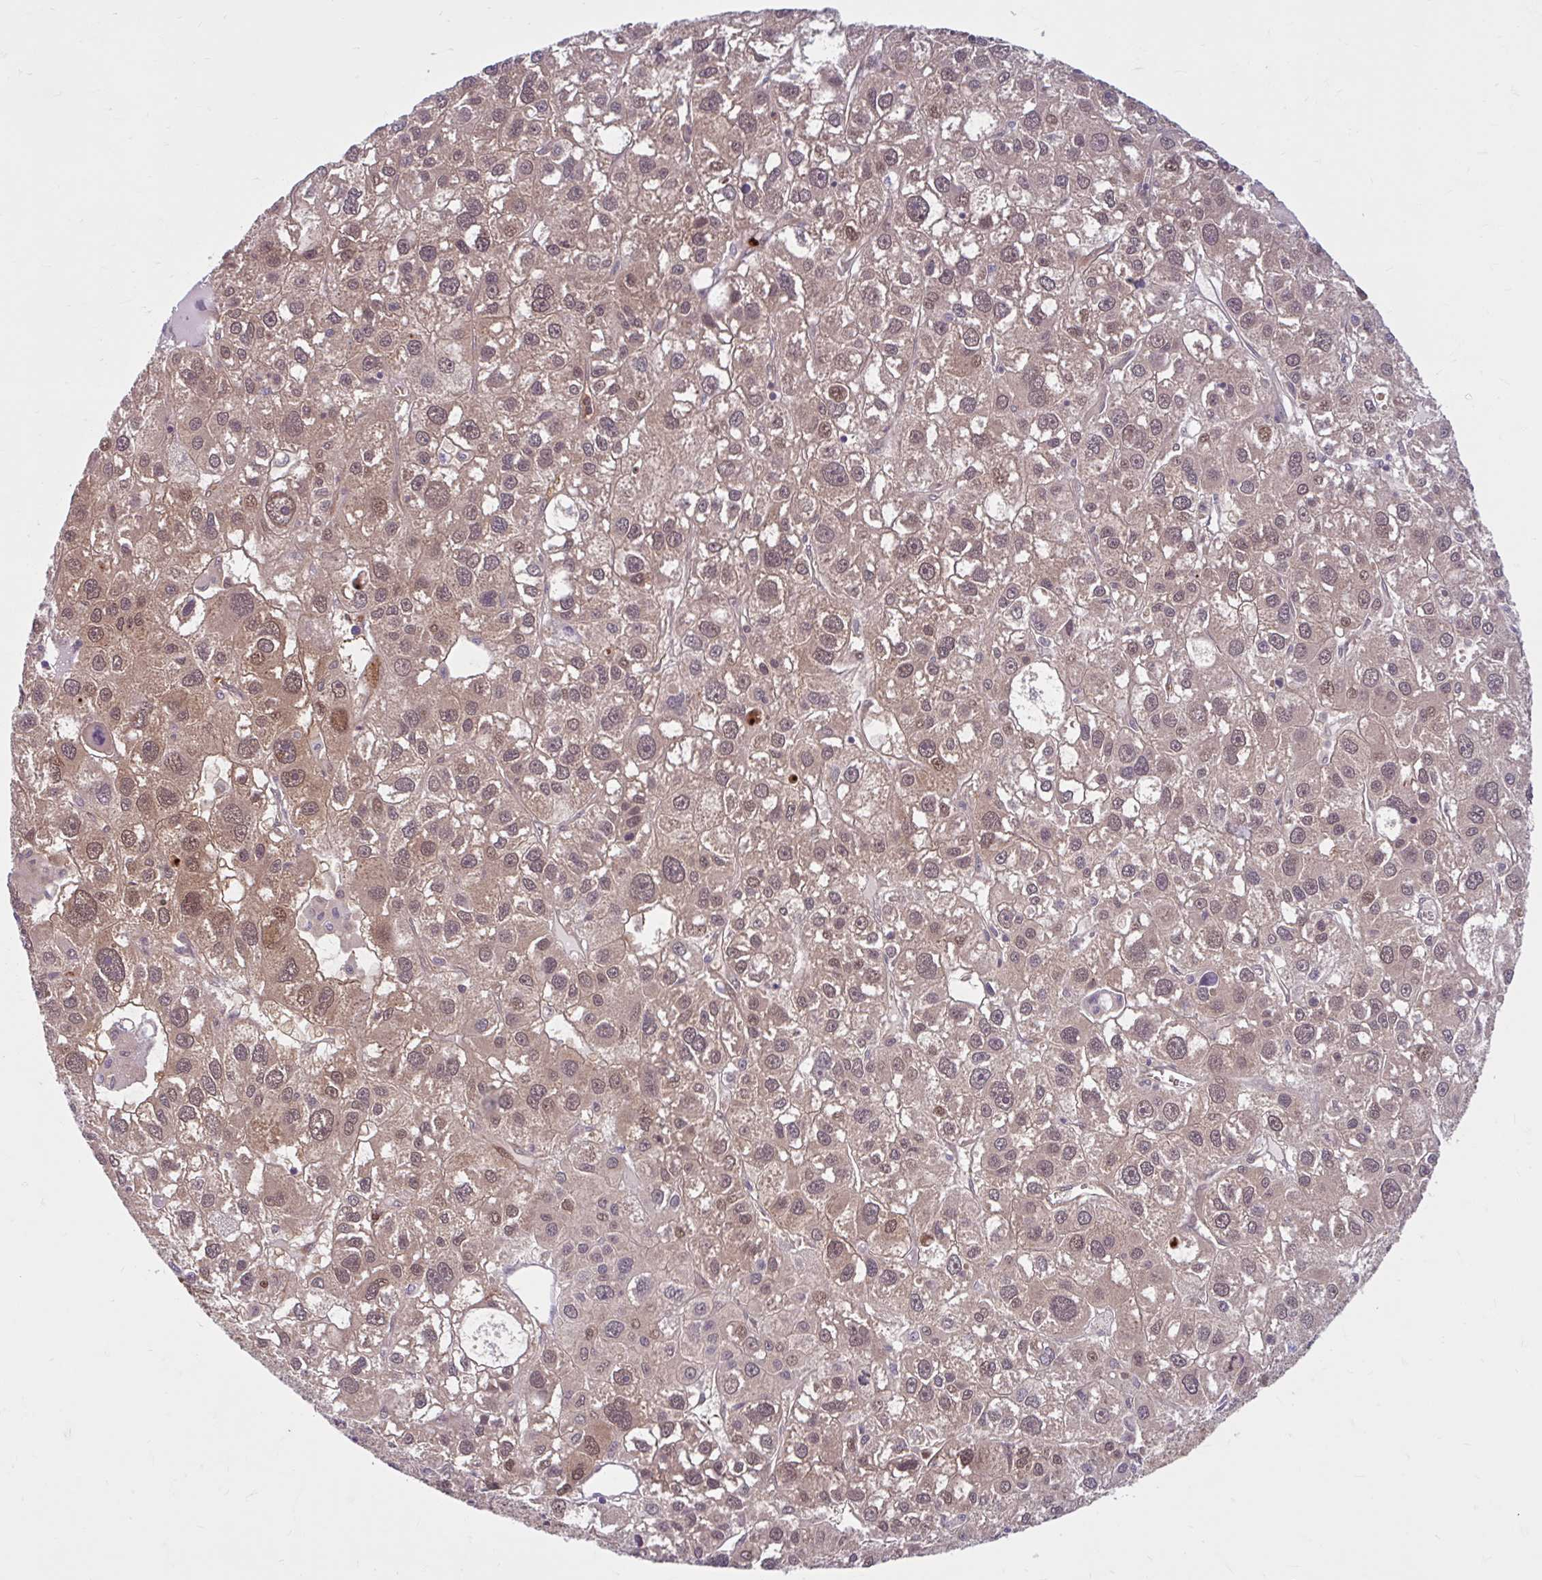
{"staining": {"intensity": "weak", "quantity": ">75%", "location": "cytoplasmic/membranous,nuclear"}, "tissue": "liver cancer", "cell_type": "Tumor cells", "image_type": "cancer", "snomed": [{"axis": "morphology", "description": "Carcinoma, Hepatocellular, NOS"}, {"axis": "topography", "description": "Liver"}], "caption": "Liver hepatocellular carcinoma was stained to show a protein in brown. There is low levels of weak cytoplasmic/membranous and nuclear staining in approximately >75% of tumor cells.", "gene": "HMBS", "patient": {"sex": "male", "age": 73}}